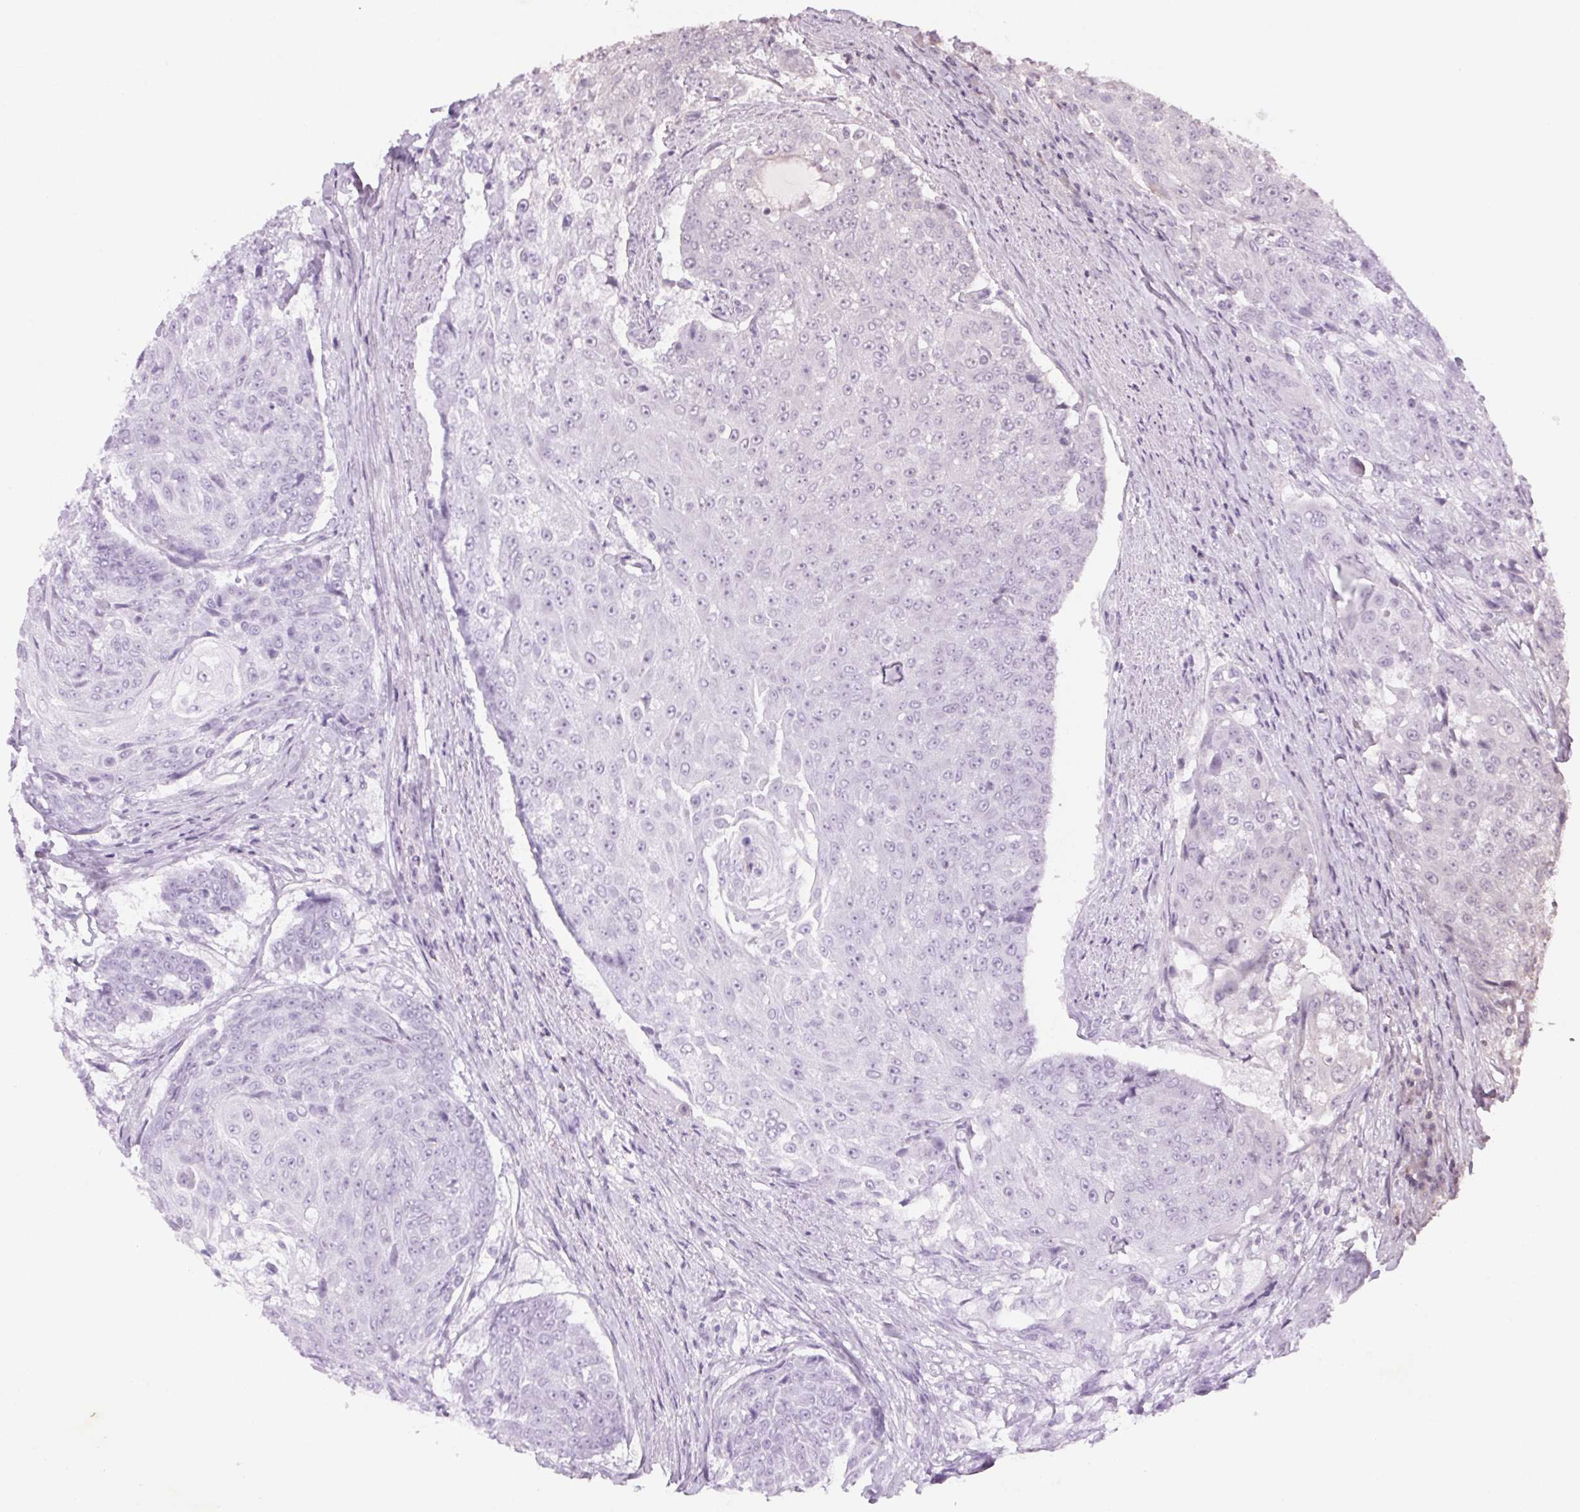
{"staining": {"intensity": "negative", "quantity": "none", "location": "none"}, "tissue": "urothelial cancer", "cell_type": "Tumor cells", "image_type": "cancer", "snomed": [{"axis": "morphology", "description": "Urothelial carcinoma, High grade"}, {"axis": "topography", "description": "Urinary bladder"}], "caption": "Photomicrograph shows no protein positivity in tumor cells of urothelial carcinoma (high-grade) tissue.", "gene": "KLRC3", "patient": {"sex": "female", "age": 63}}